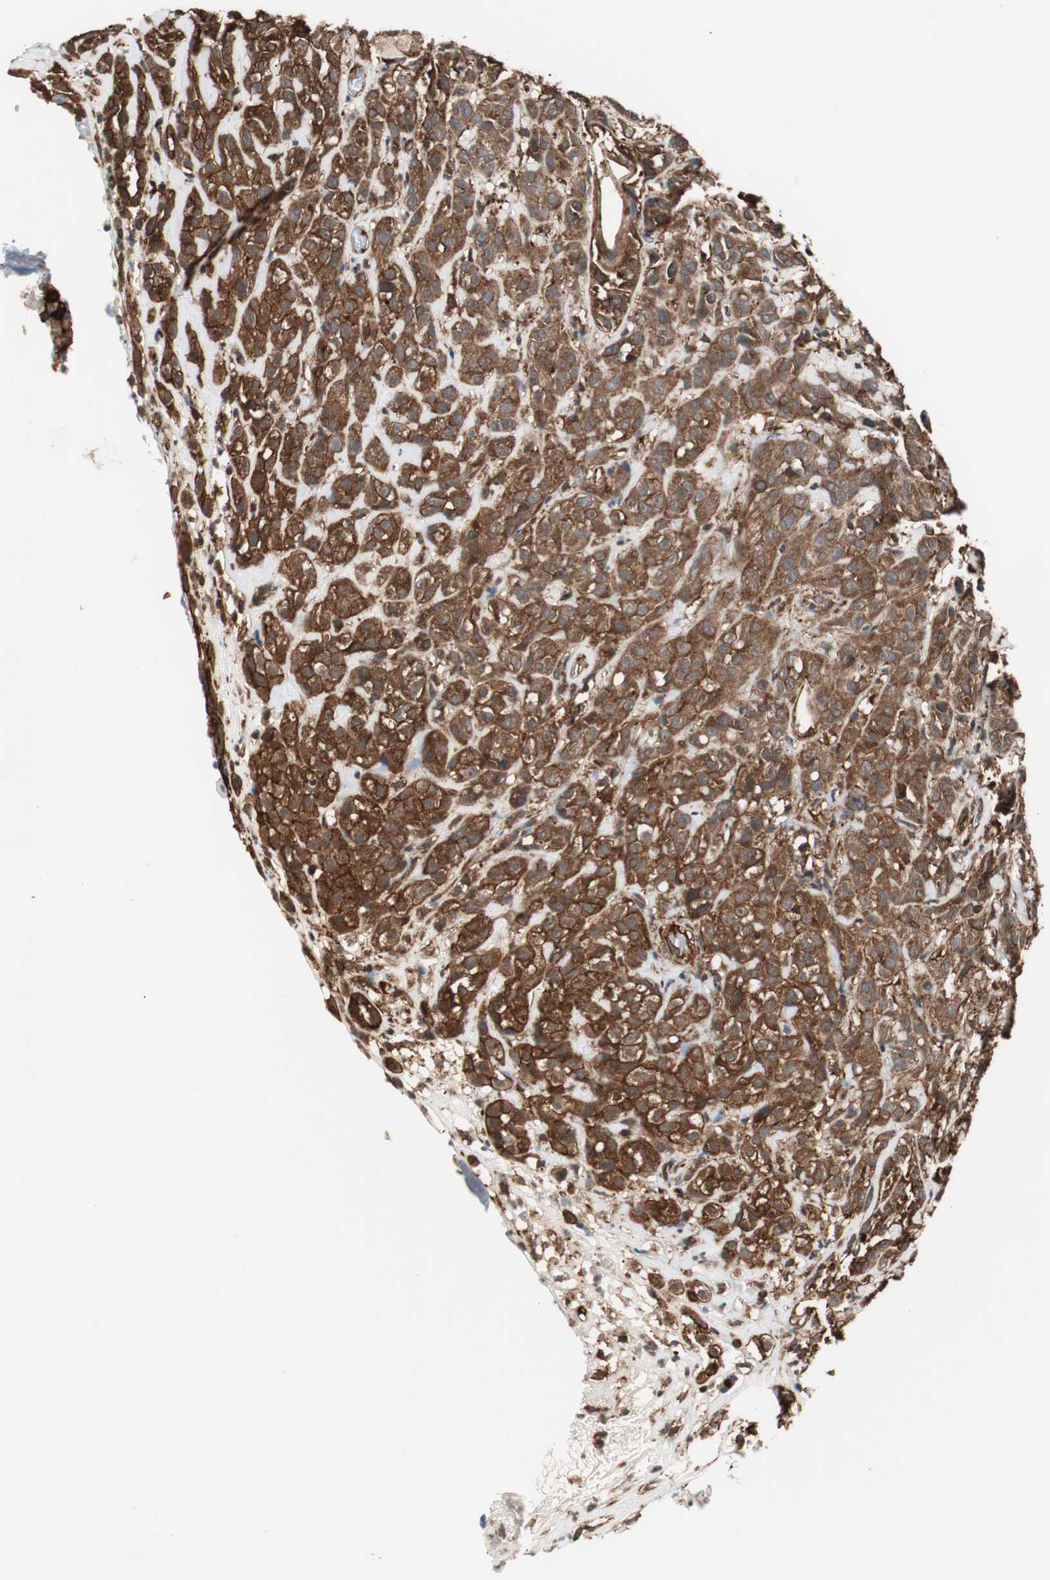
{"staining": {"intensity": "strong", "quantity": ">75%", "location": "cytoplasmic/membranous"}, "tissue": "head and neck cancer", "cell_type": "Tumor cells", "image_type": "cancer", "snomed": [{"axis": "morphology", "description": "Squamous cell carcinoma, NOS"}, {"axis": "topography", "description": "Head-Neck"}], "caption": "This histopathology image exhibits immunohistochemistry (IHC) staining of human head and neck cancer, with high strong cytoplasmic/membranous expression in approximately >75% of tumor cells.", "gene": "PTPN11", "patient": {"sex": "male", "age": 62}}